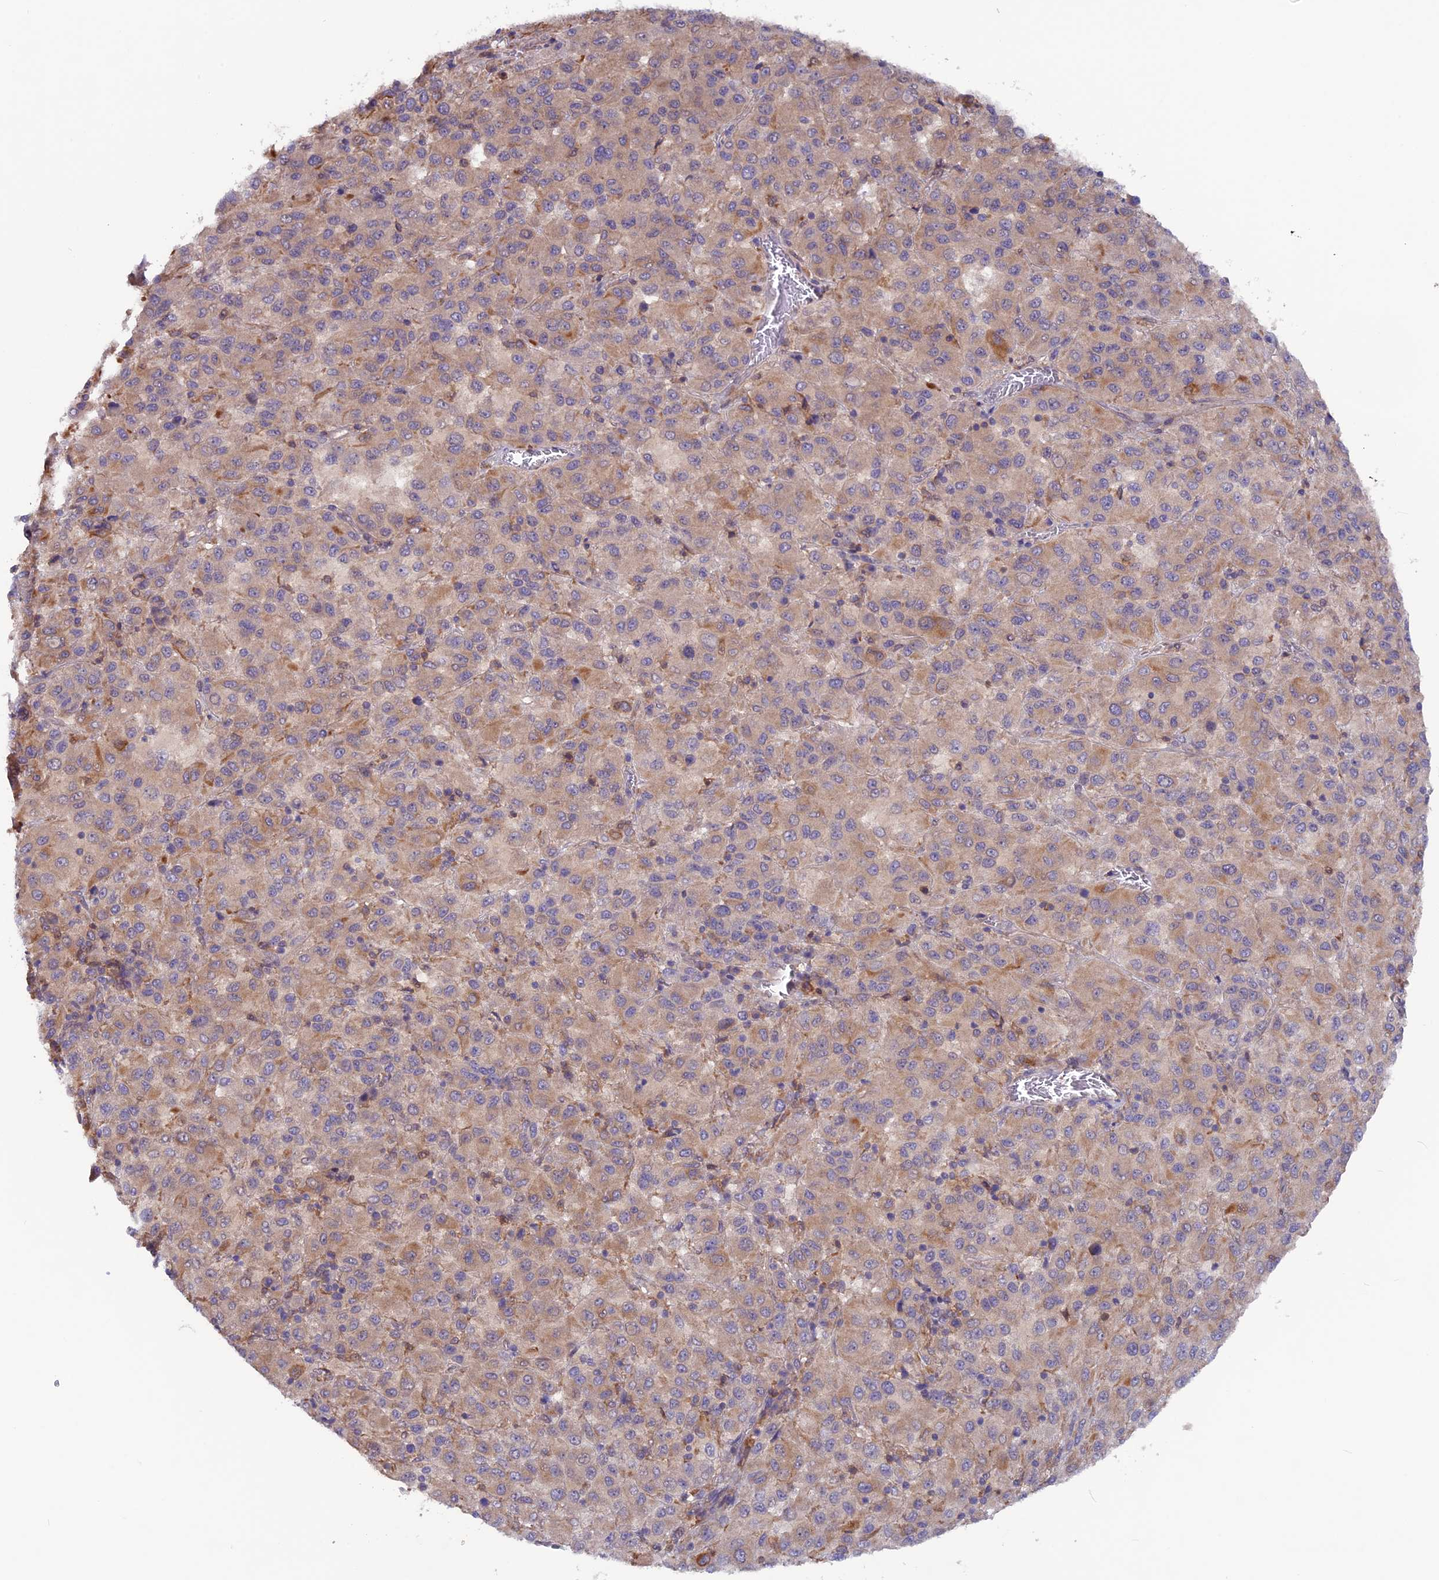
{"staining": {"intensity": "weak", "quantity": "25%-75%", "location": "cytoplasmic/membranous"}, "tissue": "melanoma", "cell_type": "Tumor cells", "image_type": "cancer", "snomed": [{"axis": "morphology", "description": "Malignant melanoma, Metastatic site"}, {"axis": "topography", "description": "Lung"}], "caption": "About 25%-75% of tumor cells in human malignant melanoma (metastatic site) show weak cytoplasmic/membranous protein positivity as visualized by brown immunohistochemical staining.", "gene": "MAST2", "patient": {"sex": "male", "age": 64}}